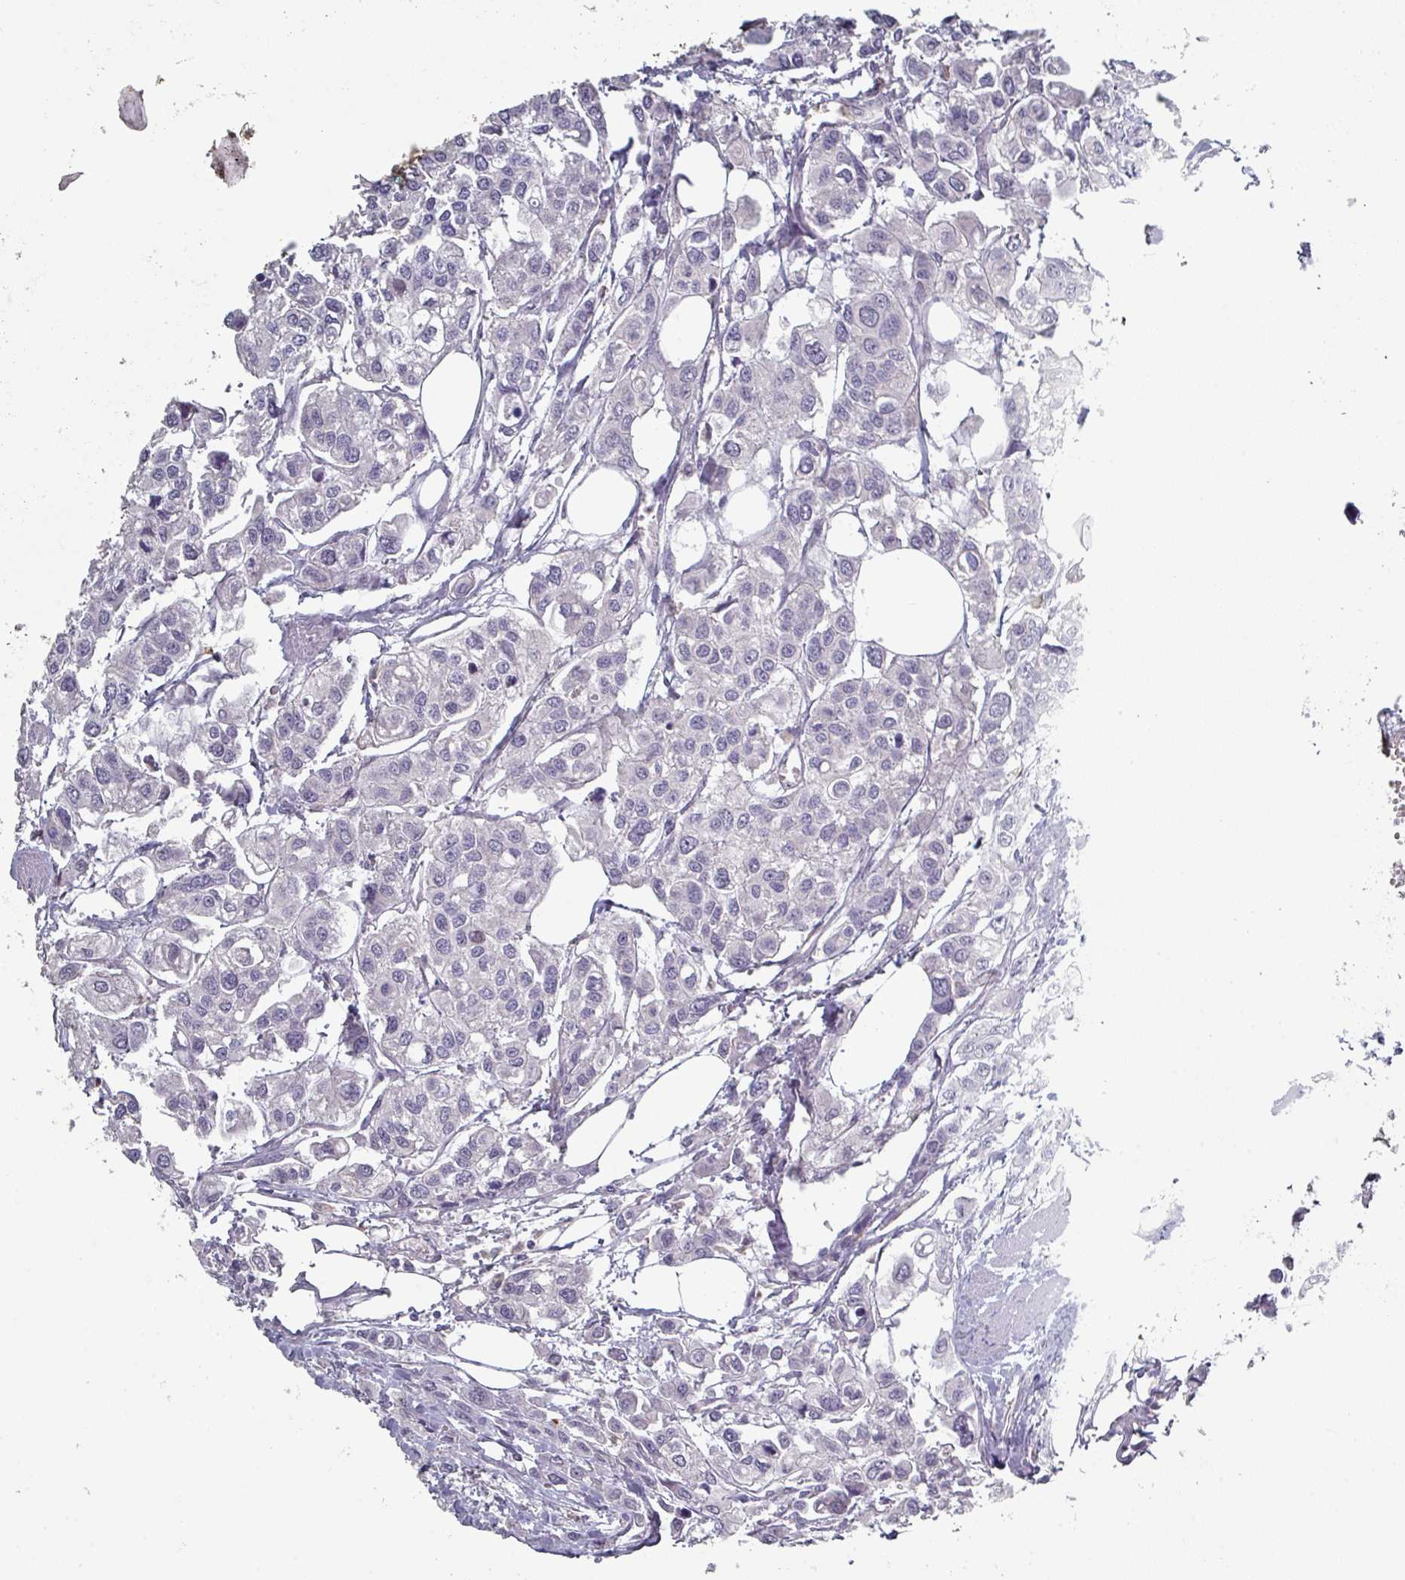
{"staining": {"intensity": "negative", "quantity": "none", "location": "none"}, "tissue": "urothelial cancer", "cell_type": "Tumor cells", "image_type": "cancer", "snomed": [{"axis": "morphology", "description": "Urothelial carcinoma, High grade"}, {"axis": "topography", "description": "Urinary bladder"}], "caption": "Micrograph shows no significant protein positivity in tumor cells of urothelial cancer. Brightfield microscopy of immunohistochemistry (IHC) stained with DAB (brown) and hematoxylin (blue), captured at high magnification.", "gene": "PRAMEF8", "patient": {"sex": "male", "age": 67}}